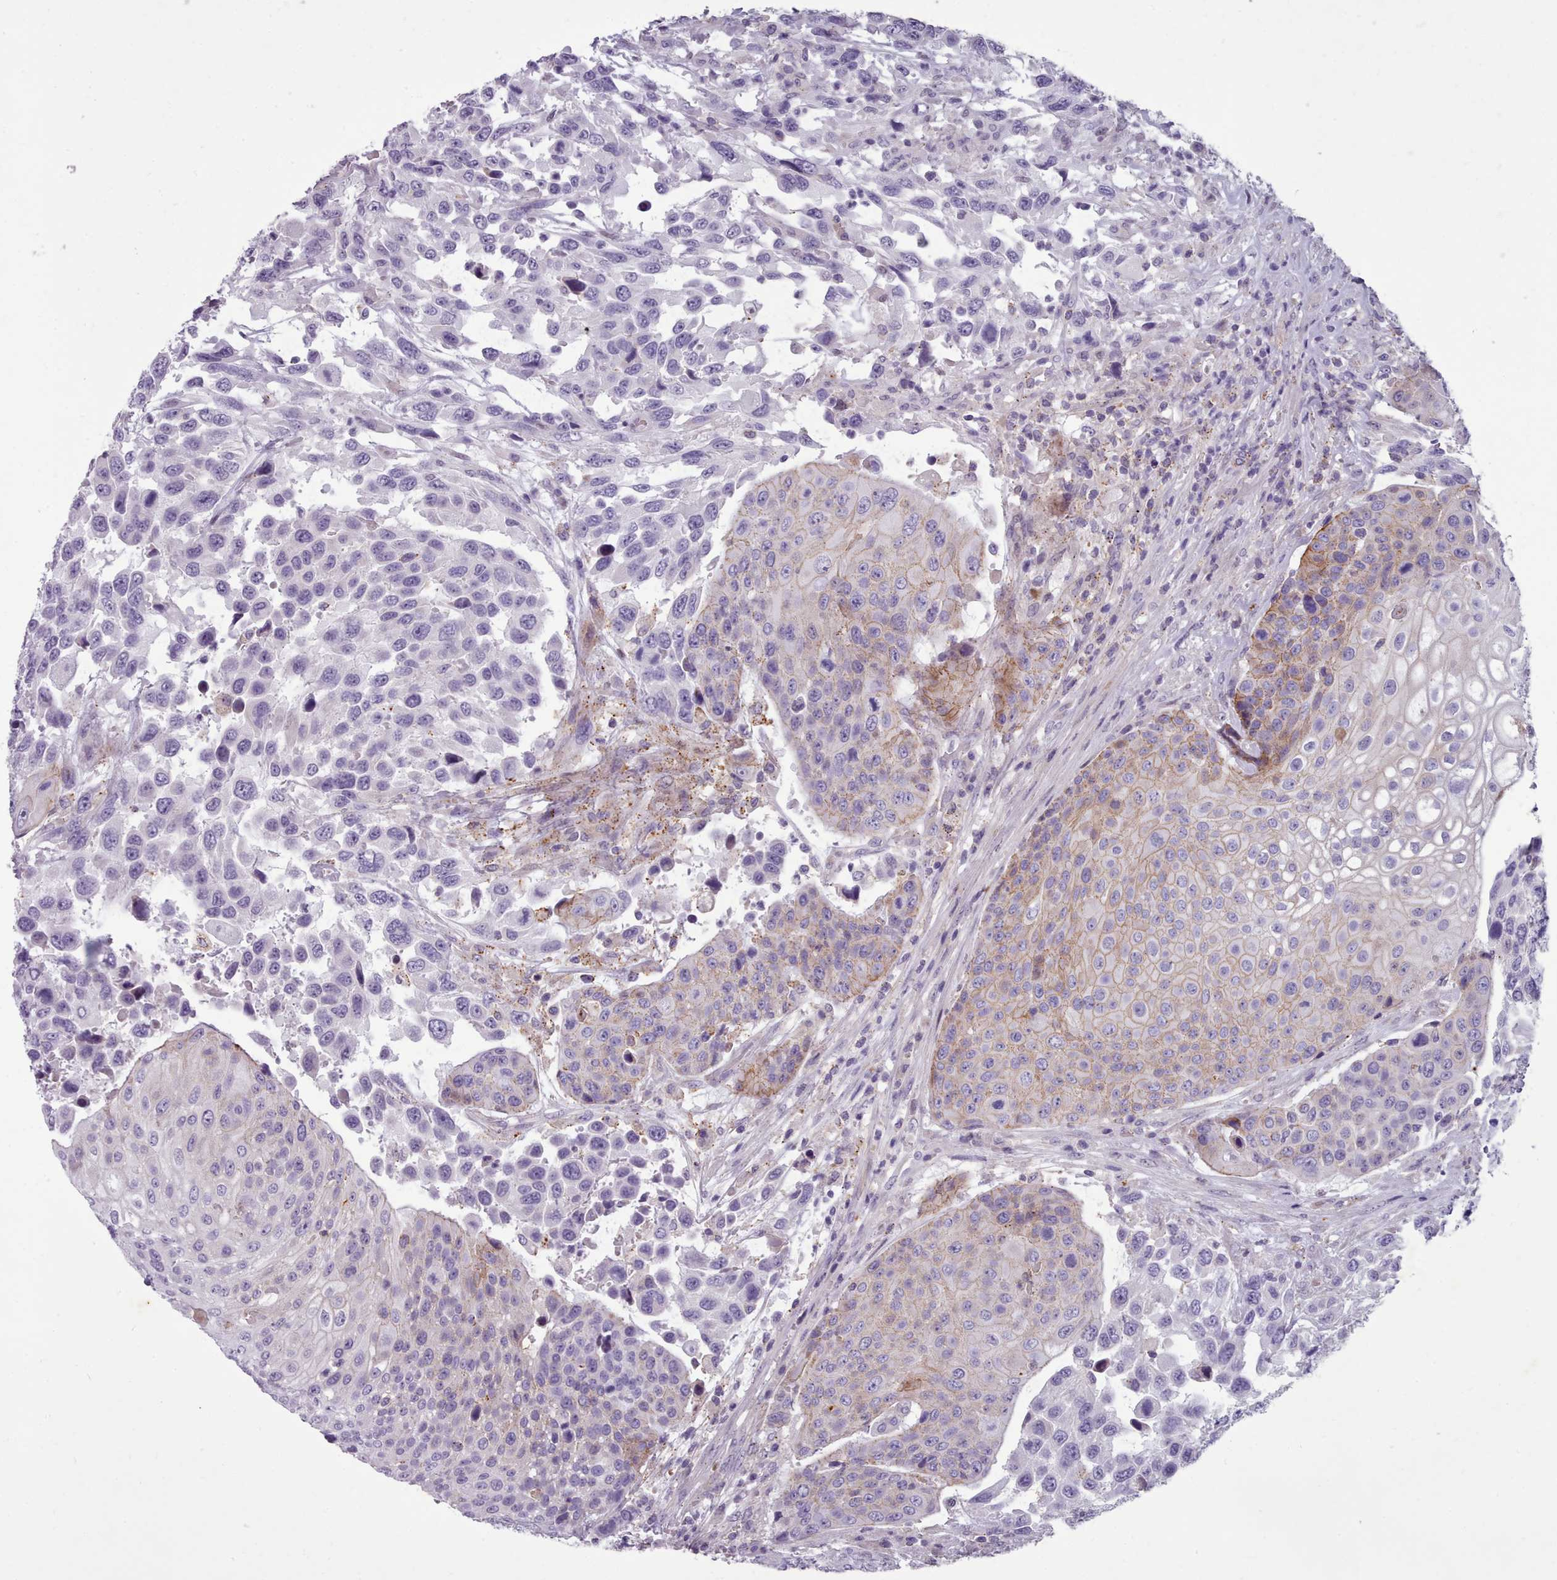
{"staining": {"intensity": "weak", "quantity": "<25%", "location": "cytoplasmic/membranous"}, "tissue": "urothelial cancer", "cell_type": "Tumor cells", "image_type": "cancer", "snomed": [{"axis": "morphology", "description": "Urothelial carcinoma, High grade"}, {"axis": "topography", "description": "Urinary bladder"}], "caption": "Immunohistochemistry histopathology image of urothelial cancer stained for a protein (brown), which exhibits no positivity in tumor cells.", "gene": "KCNT2", "patient": {"sex": "female", "age": 70}}